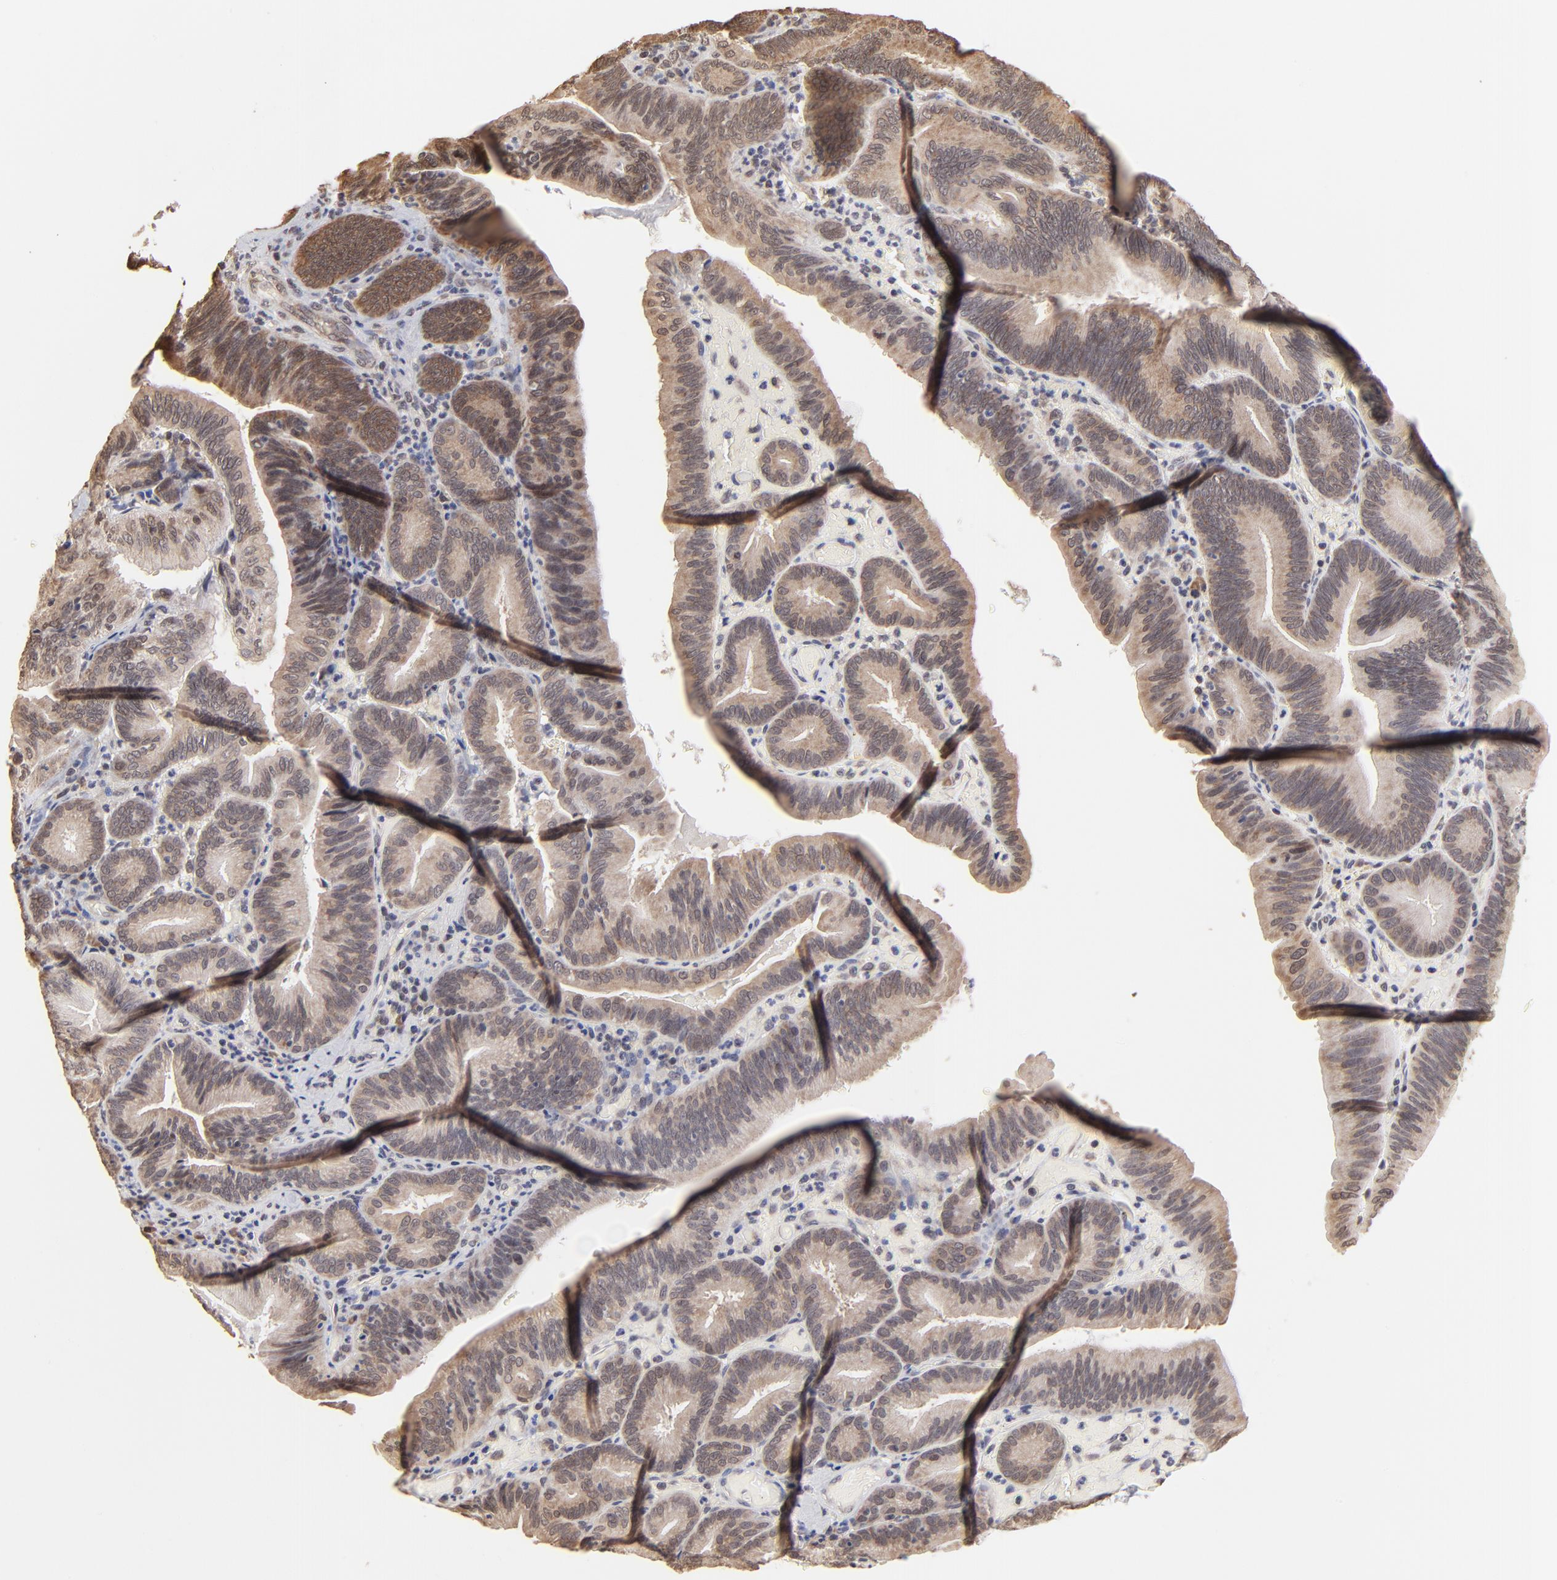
{"staining": {"intensity": "moderate", "quantity": ">75%", "location": "cytoplasmic/membranous"}, "tissue": "pancreatic cancer", "cell_type": "Tumor cells", "image_type": "cancer", "snomed": [{"axis": "morphology", "description": "Adenocarcinoma, NOS"}, {"axis": "topography", "description": "Pancreas"}], "caption": "A photomicrograph showing moderate cytoplasmic/membranous staining in approximately >75% of tumor cells in pancreatic adenocarcinoma, as visualized by brown immunohistochemical staining.", "gene": "BRPF1", "patient": {"sex": "male", "age": 82}}